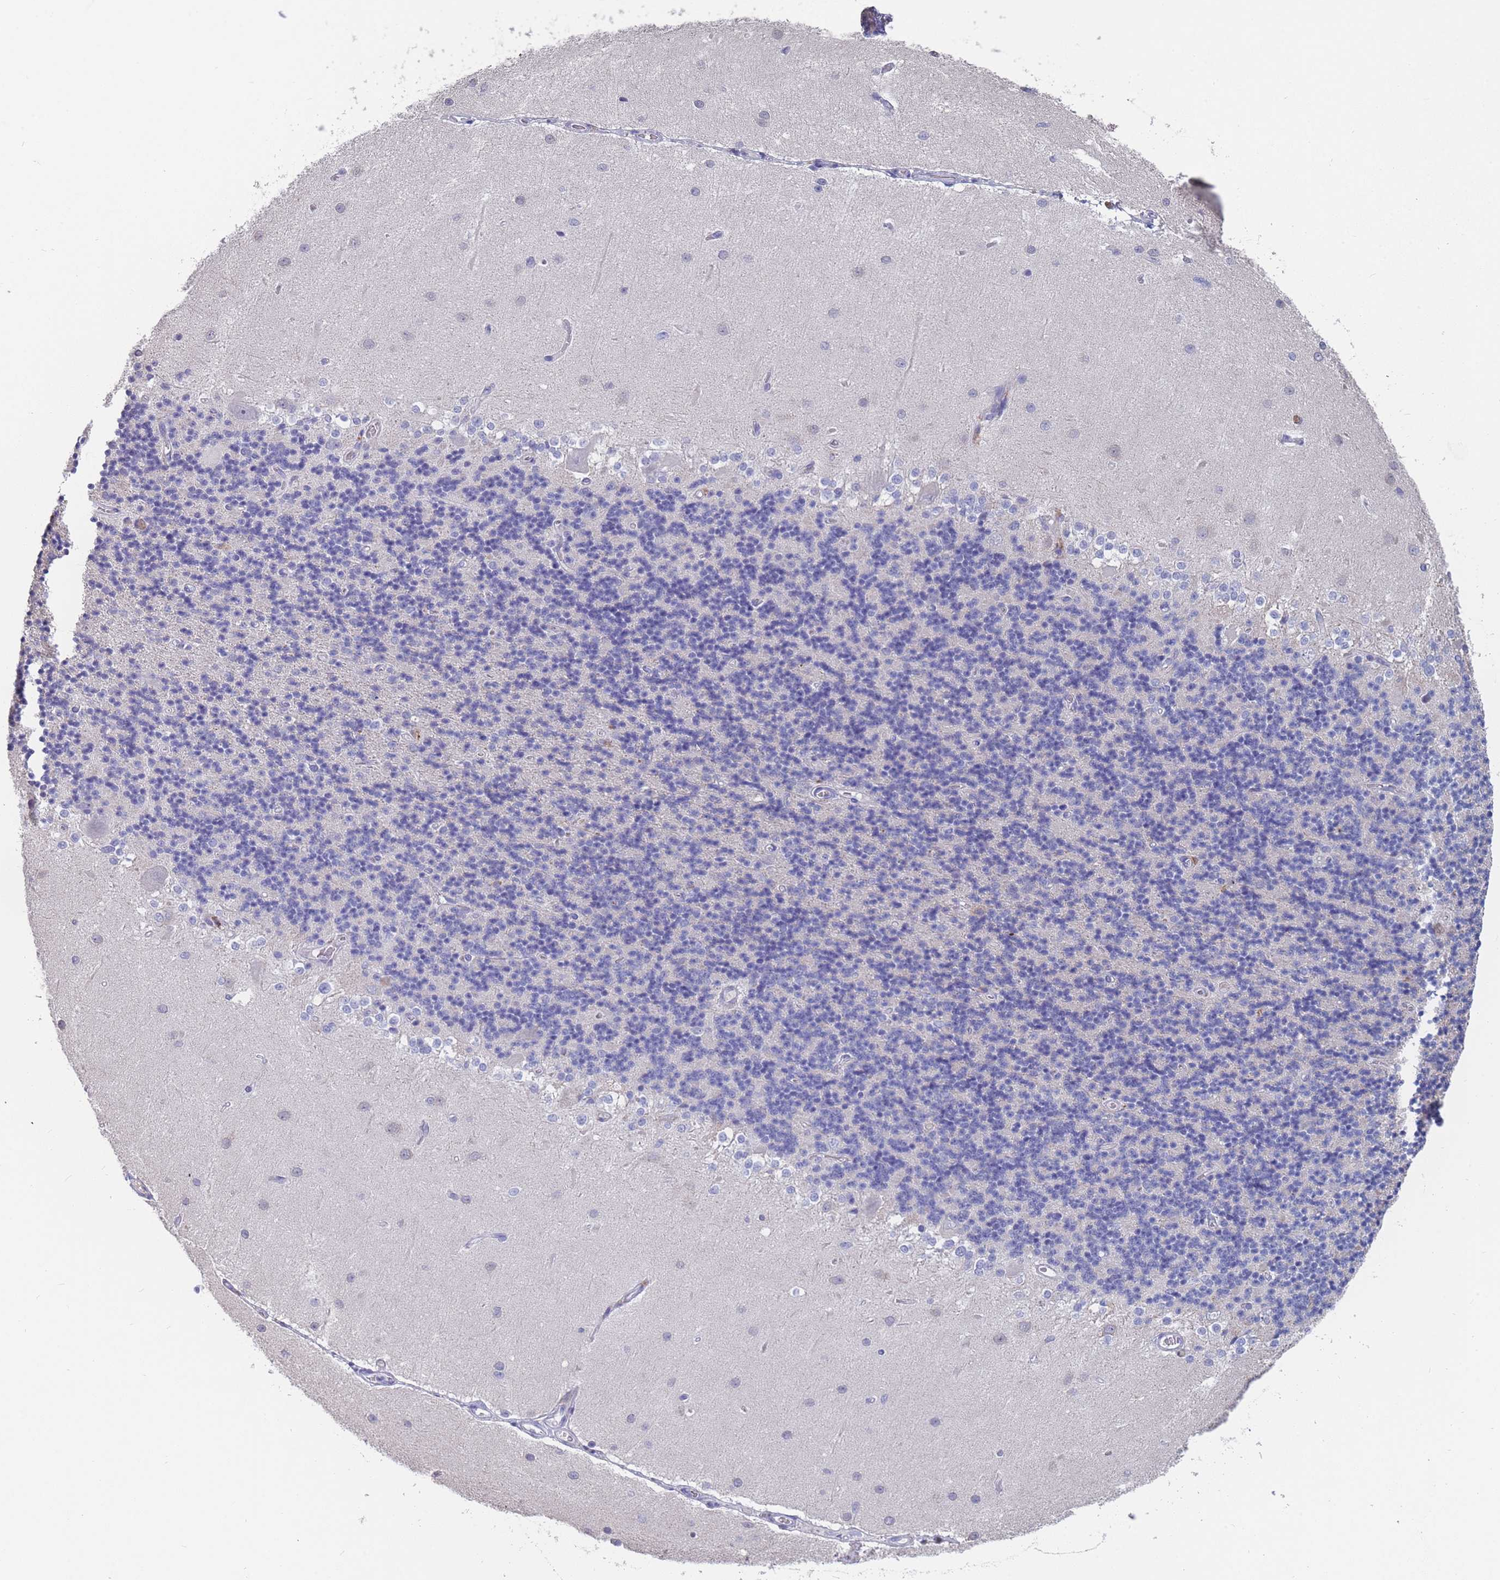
{"staining": {"intensity": "negative", "quantity": "none", "location": "none"}, "tissue": "cerebellum", "cell_type": "Cells in granular layer", "image_type": "normal", "snomed": [{"axis": "morphology", "description": "Normal tissue, NOS"}, {"axis": "topography", "description": "Cerebellum"}], "caption": "Cells in granular layer show no significant protein positivity in normal cerebellum.", "gene": "CYP51A1", "patient": {"sex": "female", "age": 29}}